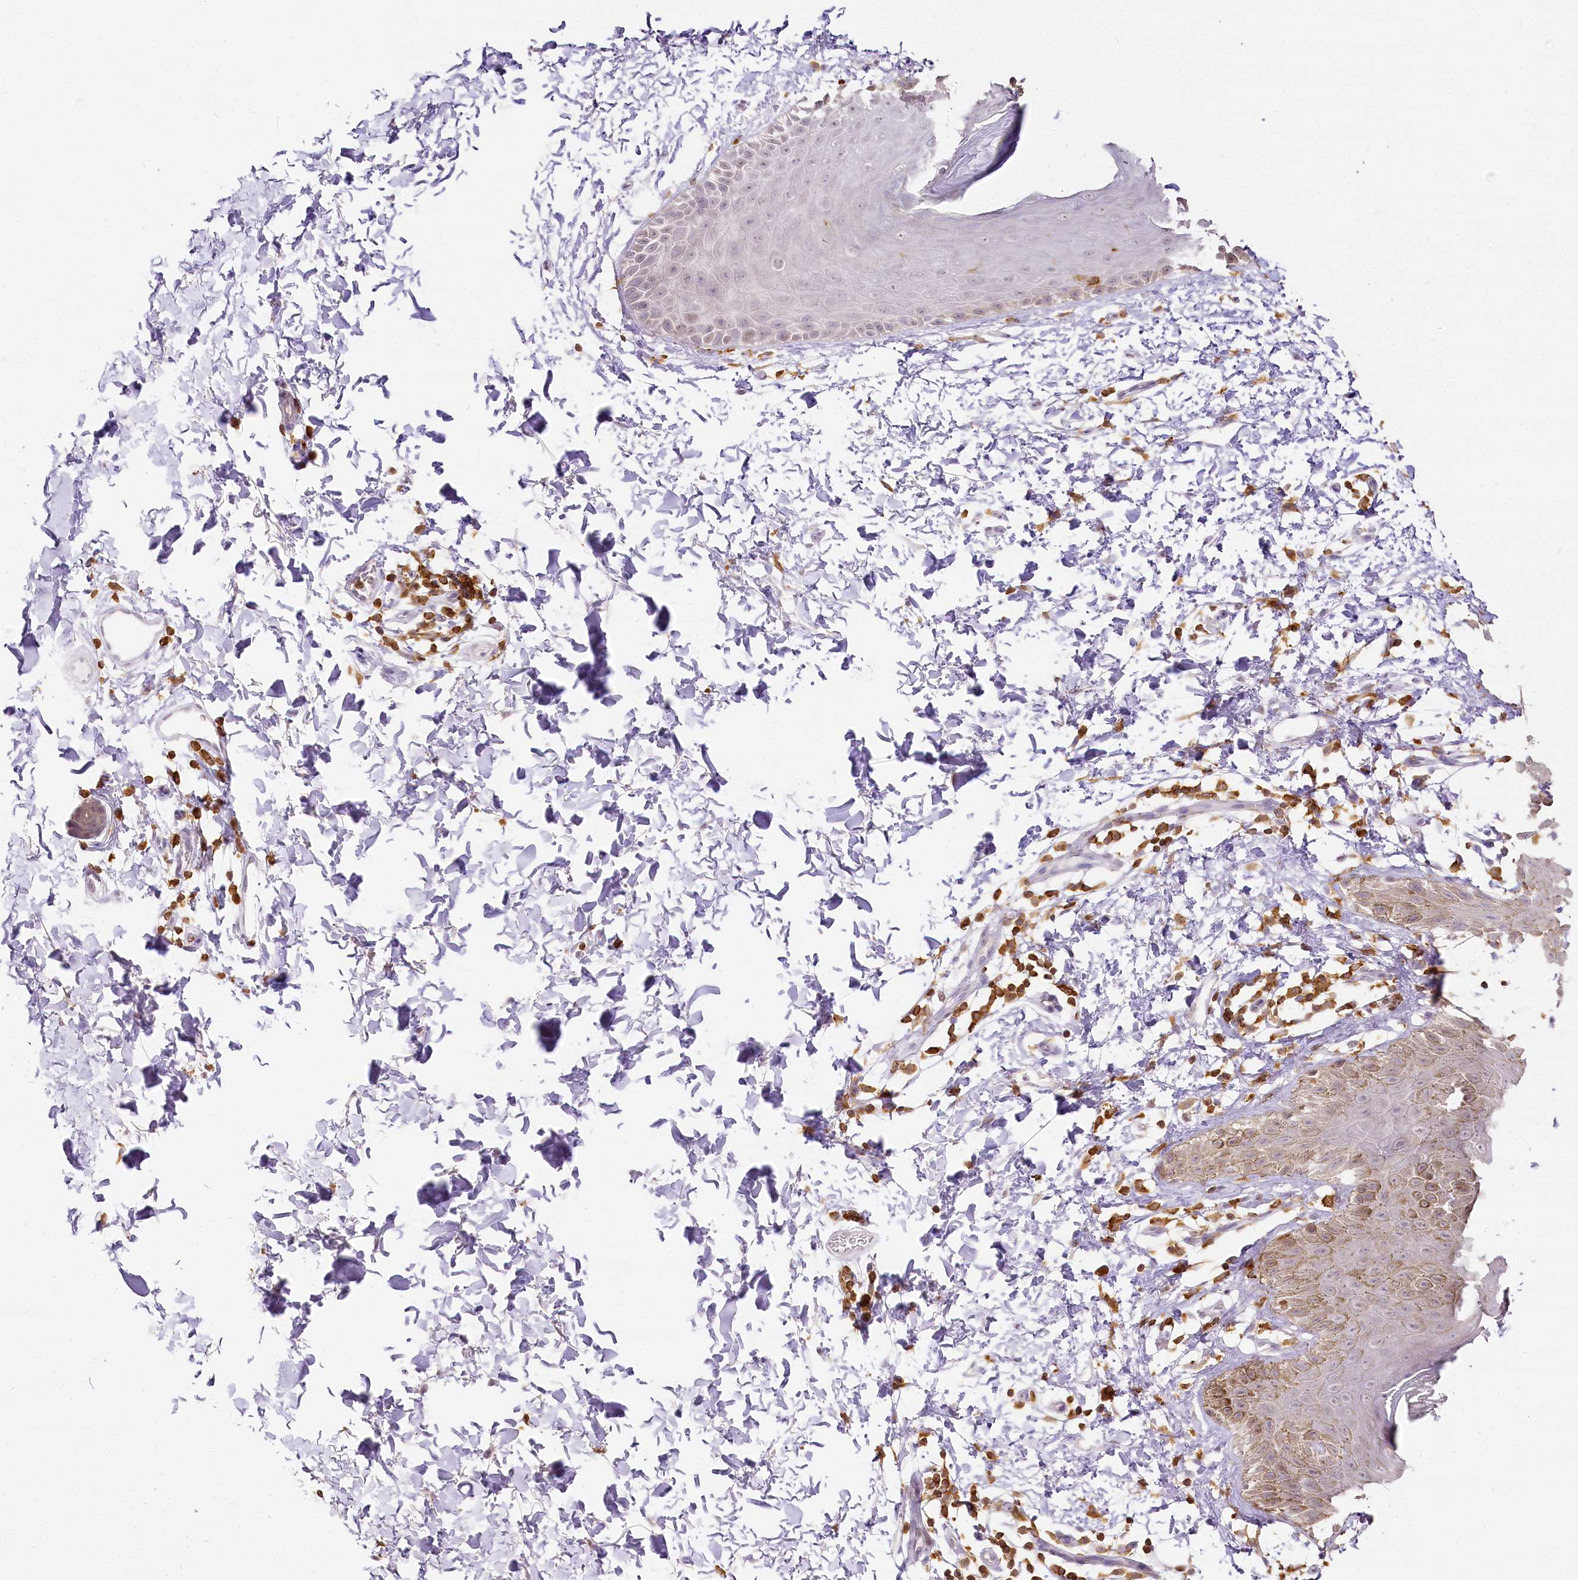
{"staining": {"intensity": "negative", "quantity": "none", "location": "none"}, "tissue": "skin", "cell_type": "Epidermal cells", "image_type": "normal", "snomed": [{"axis": "morphology", "description": "Normal tissue, NOS"}, {"axis": "topography", "description": "Anal"}], "caption": "Epidermal cells show no significant protein positivity in normal skin.", "gene": "DOCK2", "patient": {"sex": "male", "age": 44}}